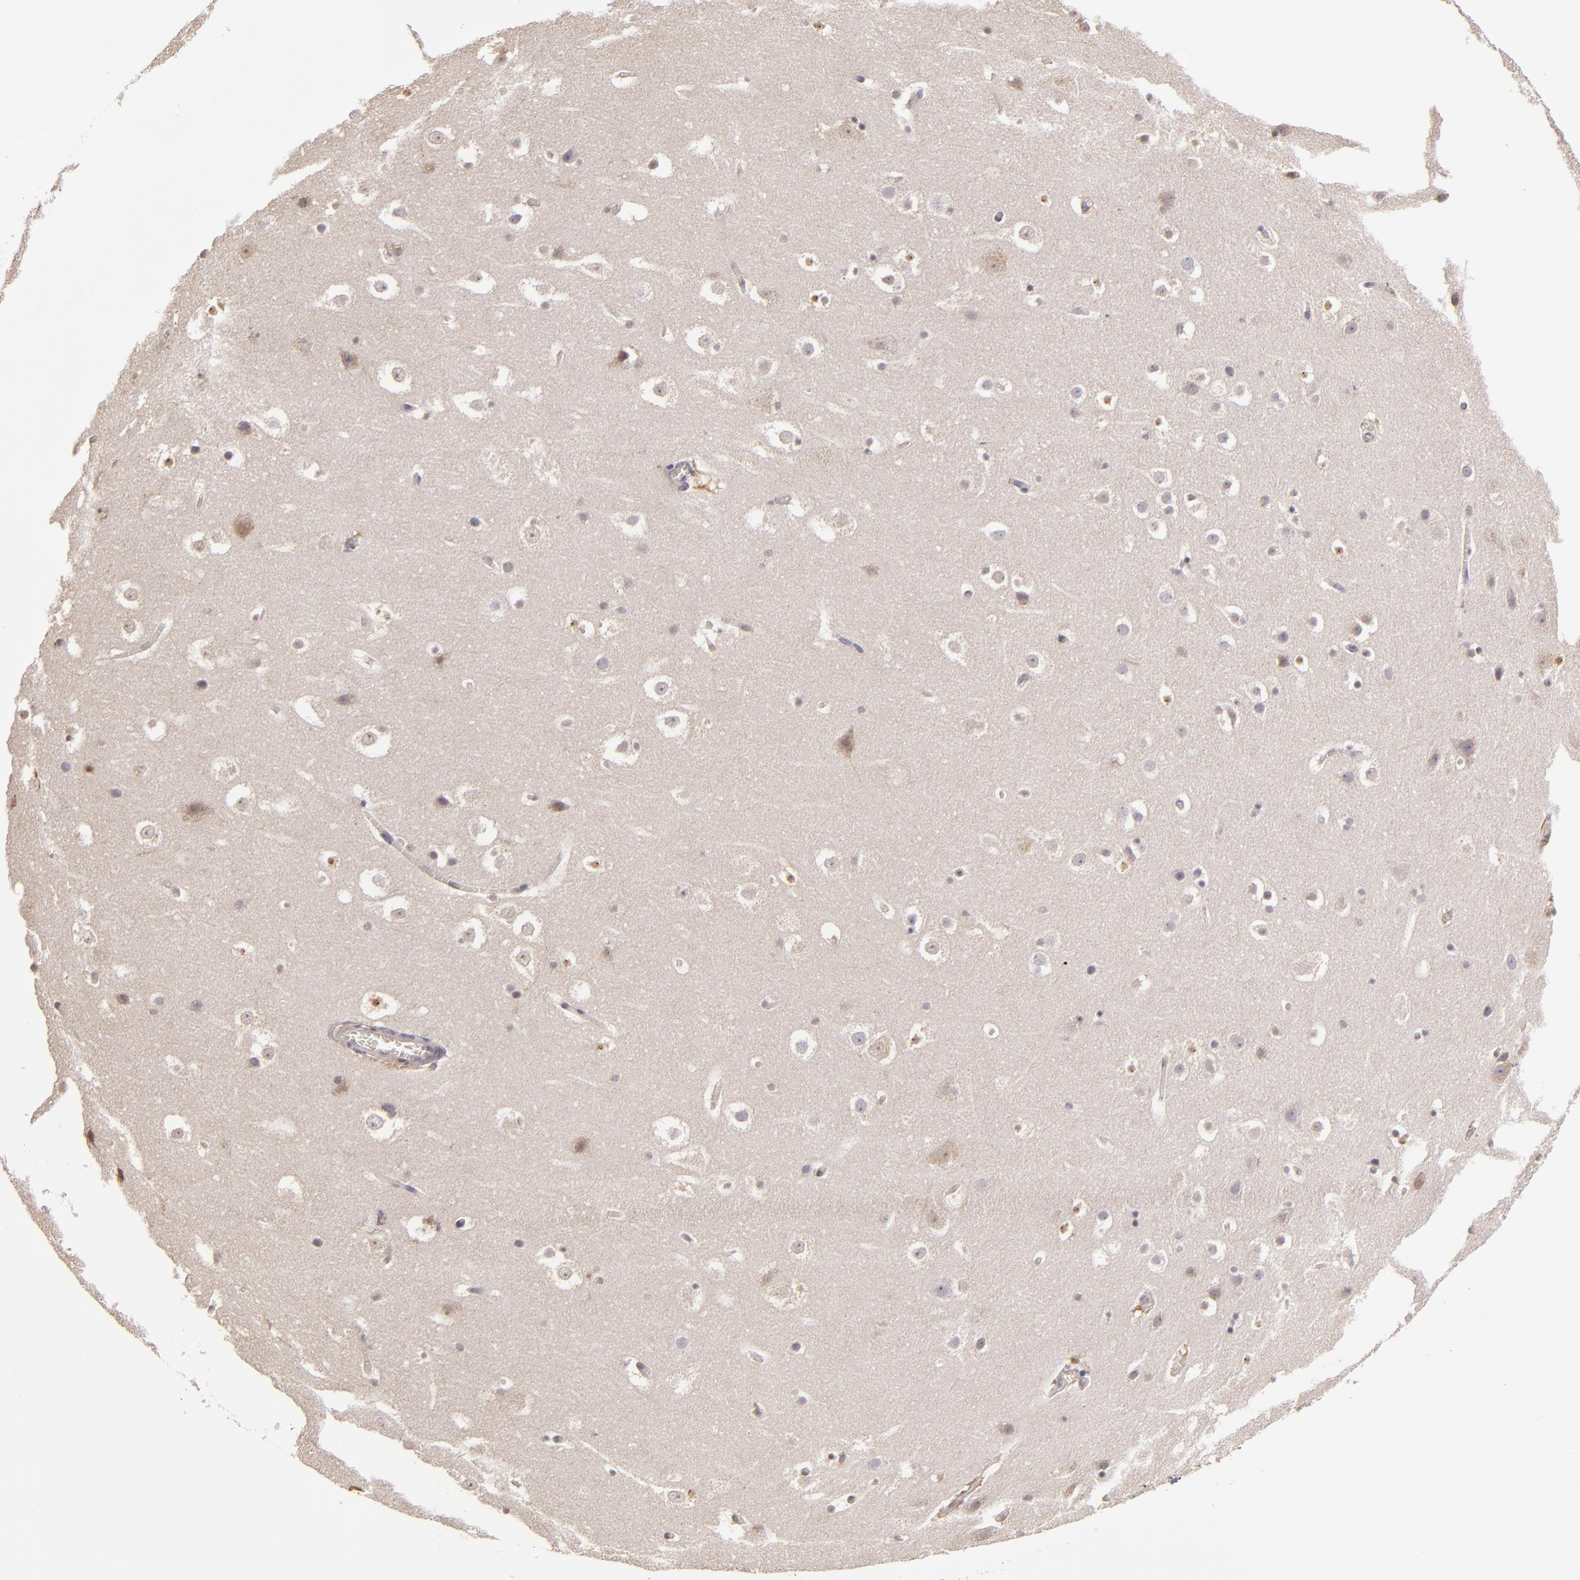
{"staining": {"intensity": "negative", "quantity": "none", "location": "none"}, "tissue": "hippocampus", "cell_type": "Glial cells", "image_type": "normal", "snomed": [{"axis": "morphology", "description": "Normal tissue, NOS"}, {"axis": "topography", "description": "Hippocampus"}], "caption": "Immunohistochemistry (IHC) image of unremarkable human hippocampus stained for a protein (brown), which exhibits no expression in glial cells. (DAB (3,3'-diaminobenzidine) IHC, high magnification).", "gene": "ABL1", "patient": {"sex": "male", "age": 45}}